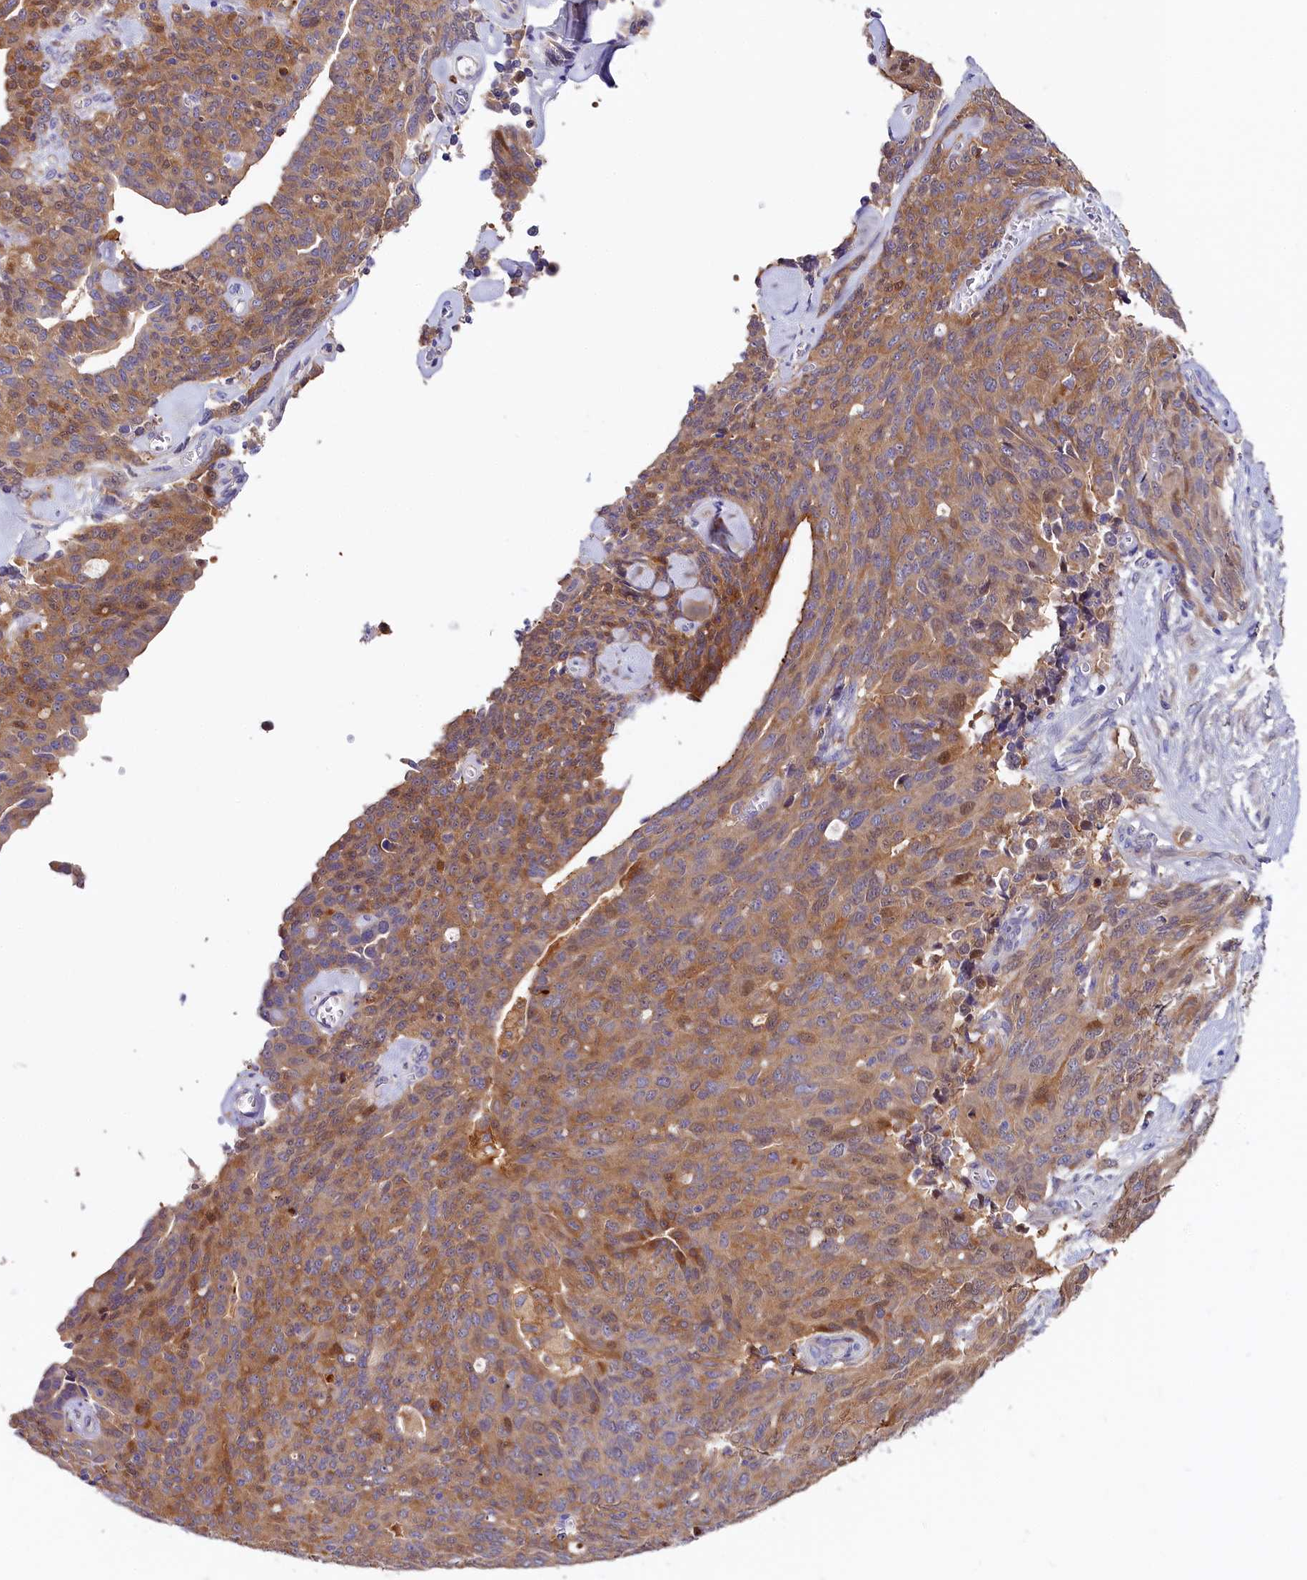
{"staining": {"intensity": "moderate", "quantity": ">75%", "location": "cytoplasmic/membranous"}, "tissue": "ovarian cancer", "cell_type": "Tumor cells", "image_type": "cancer", "snomed": [{"axis": "morphology", "description": "Carcinoma, endometroid"}, {"axis": "topography", "description": "Ovary"}], "caption": "IHC (DAB) staining of human ovarian endometroid carcinoma shows moderate cytoplasmic/membranous protein positivity in approximately >75% of tumor cells. (IHC, brightfield microscopy, high magnification).", "gene": "KATNB1", "patient": {"sex": "female", "age": 60}}